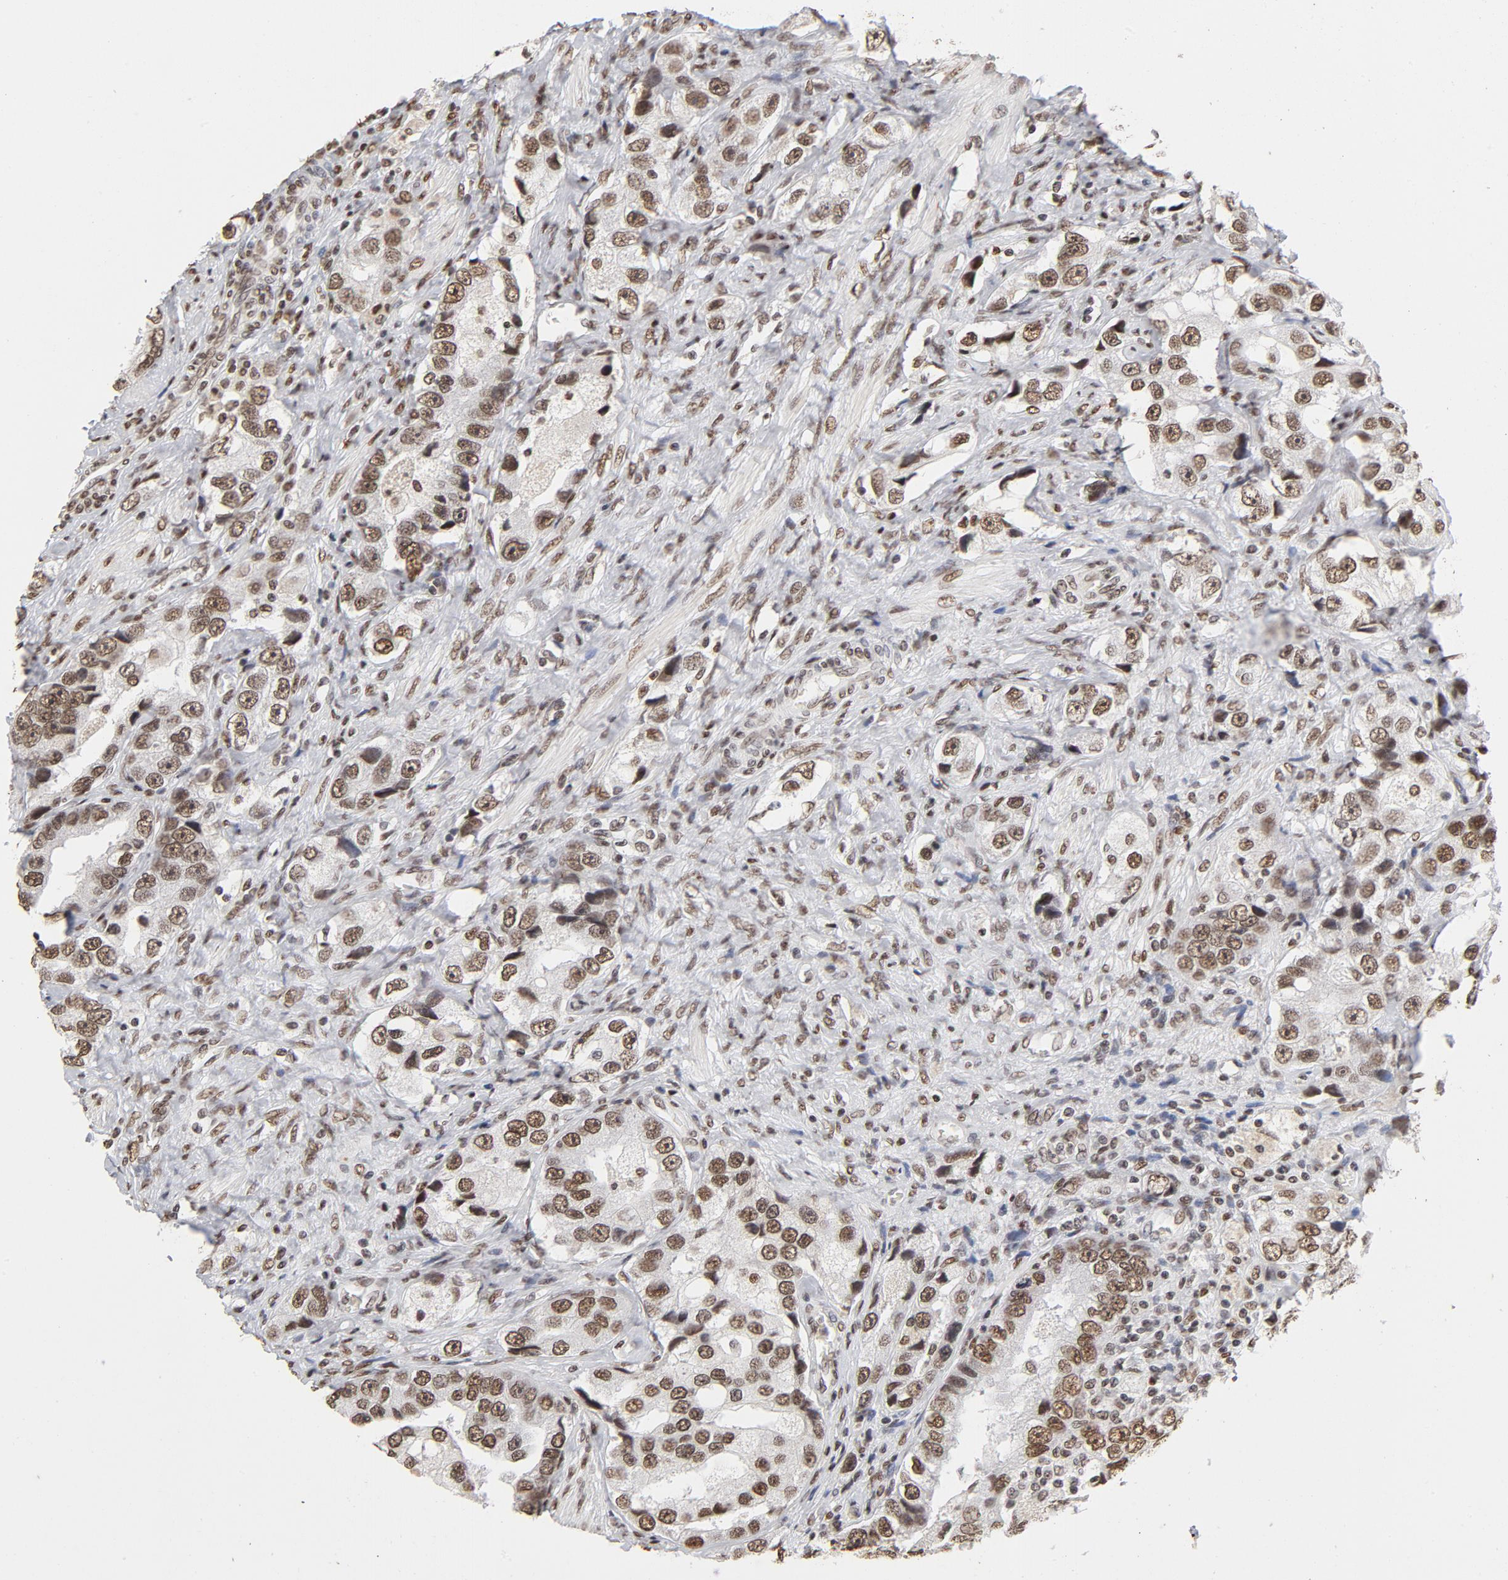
{"staining": {"intensity": "moderate", "quantity": ">75%", "location": "nuclear"}, "tissue": "prostate cancer", "cell_type": "Tumor cells", "image_type": "cancer", "snomed": [{"axis": "morphology", "description": "Adenocarcinoma, High grade"}, {"axis": "topography", "description": "Prostate"}], "caption": "A brown stain labels moderate nuclear expression of a protein in human prostate high-grade adenocarcinoma tumor cells.", "gene": "TP53BP1", "patient": {"sex": "male", "age": 63}}